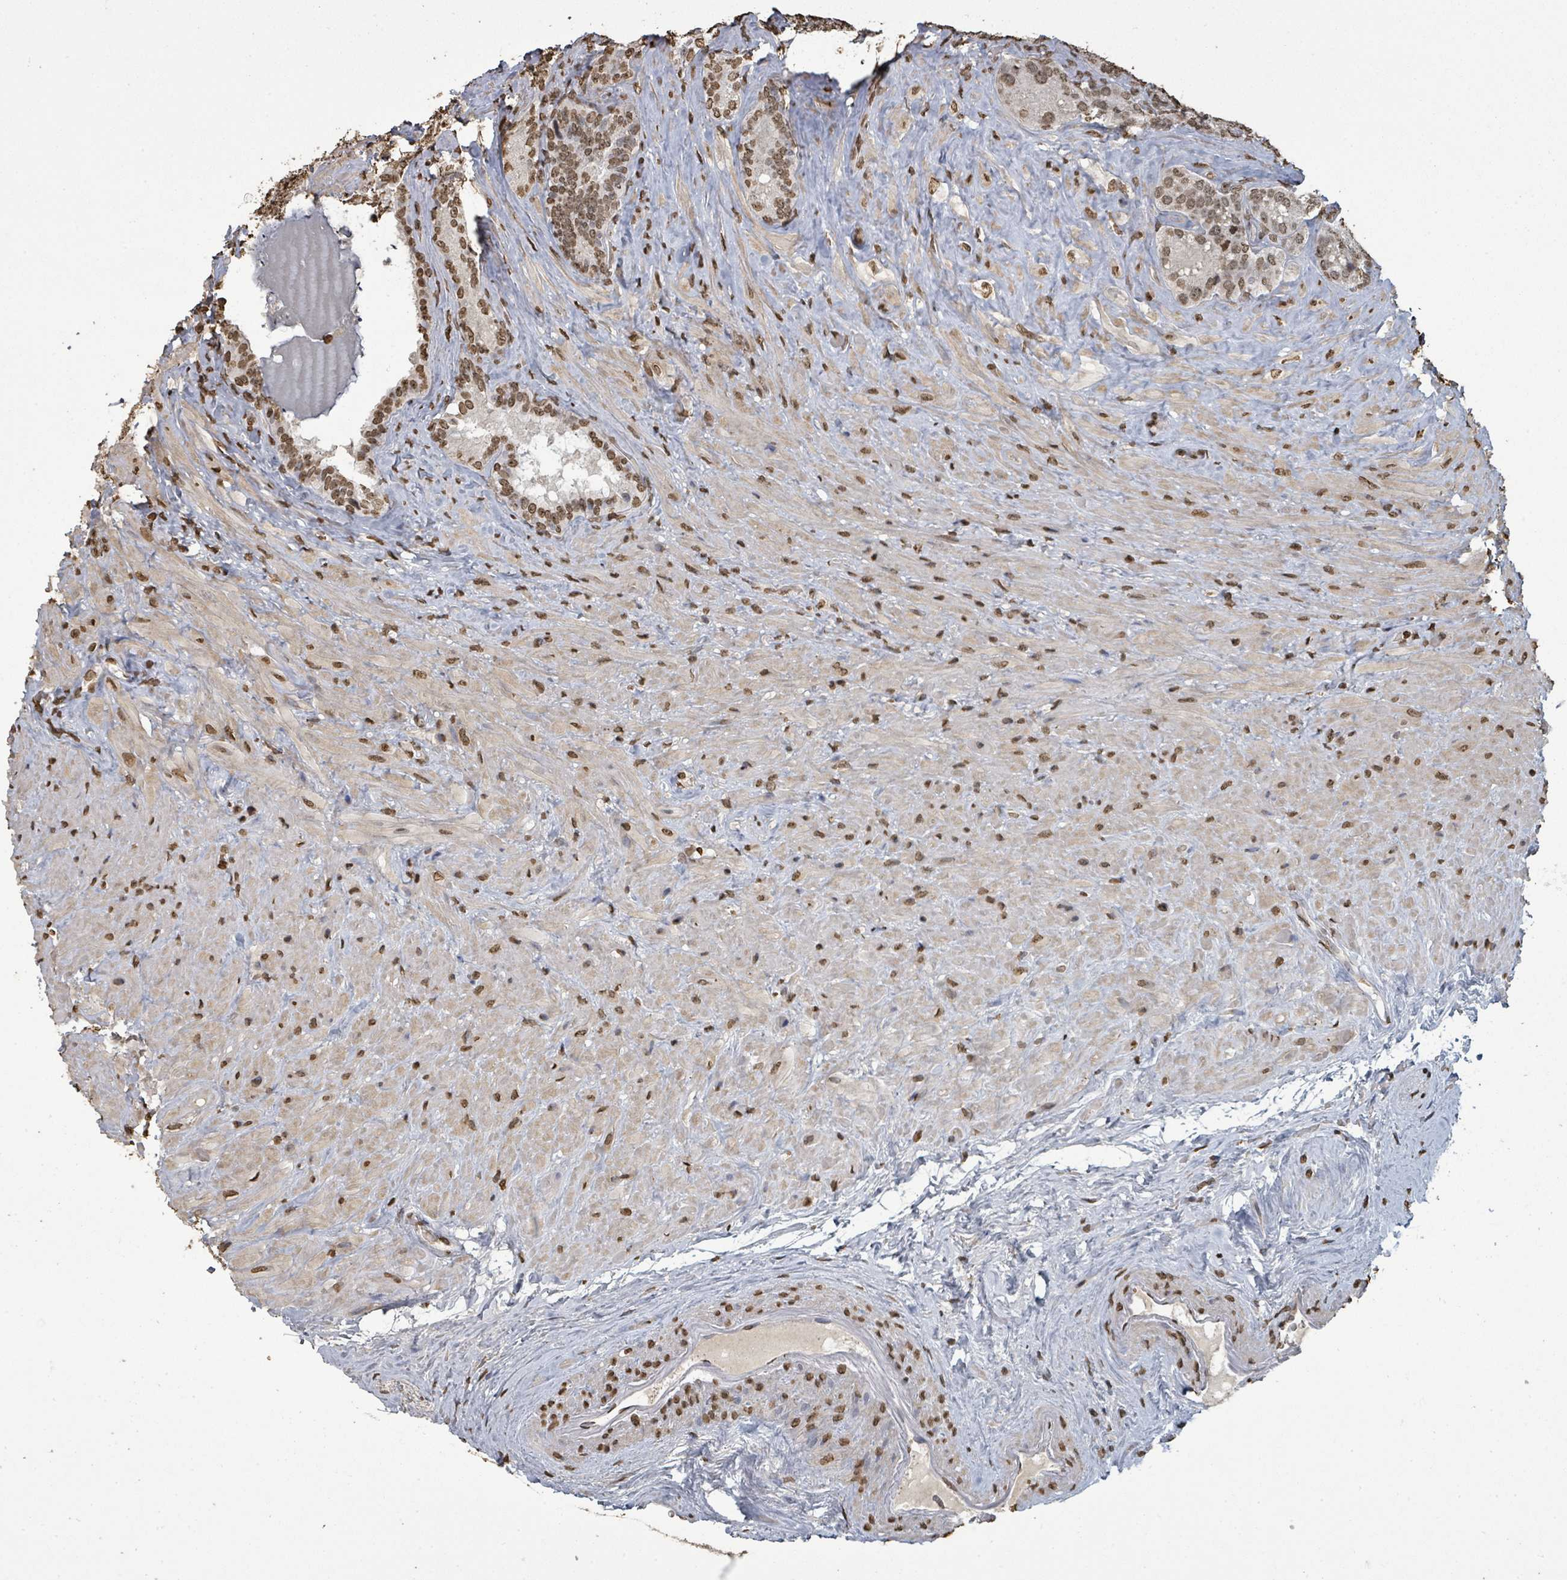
{"staining": {"intensity": "moderate", "quantity": ">75%", "location": "nuclear"}, "tissue": "seminal vesicle", "cell_type": "Glandular cells", "image_type": "normal", "snomed": [{"axis": "morphology", "description": "Normal tissue, NOS"}, {"axis": "topography", "description": "Seminal veicle"}], "caption": "Seminal vesicle stained with a brown dye reveals moderate nuclear positive positivity in approximately >75% of glandular cells.", "gene": "MRPS12", "patient": {"sex": "male", "age": 62}}